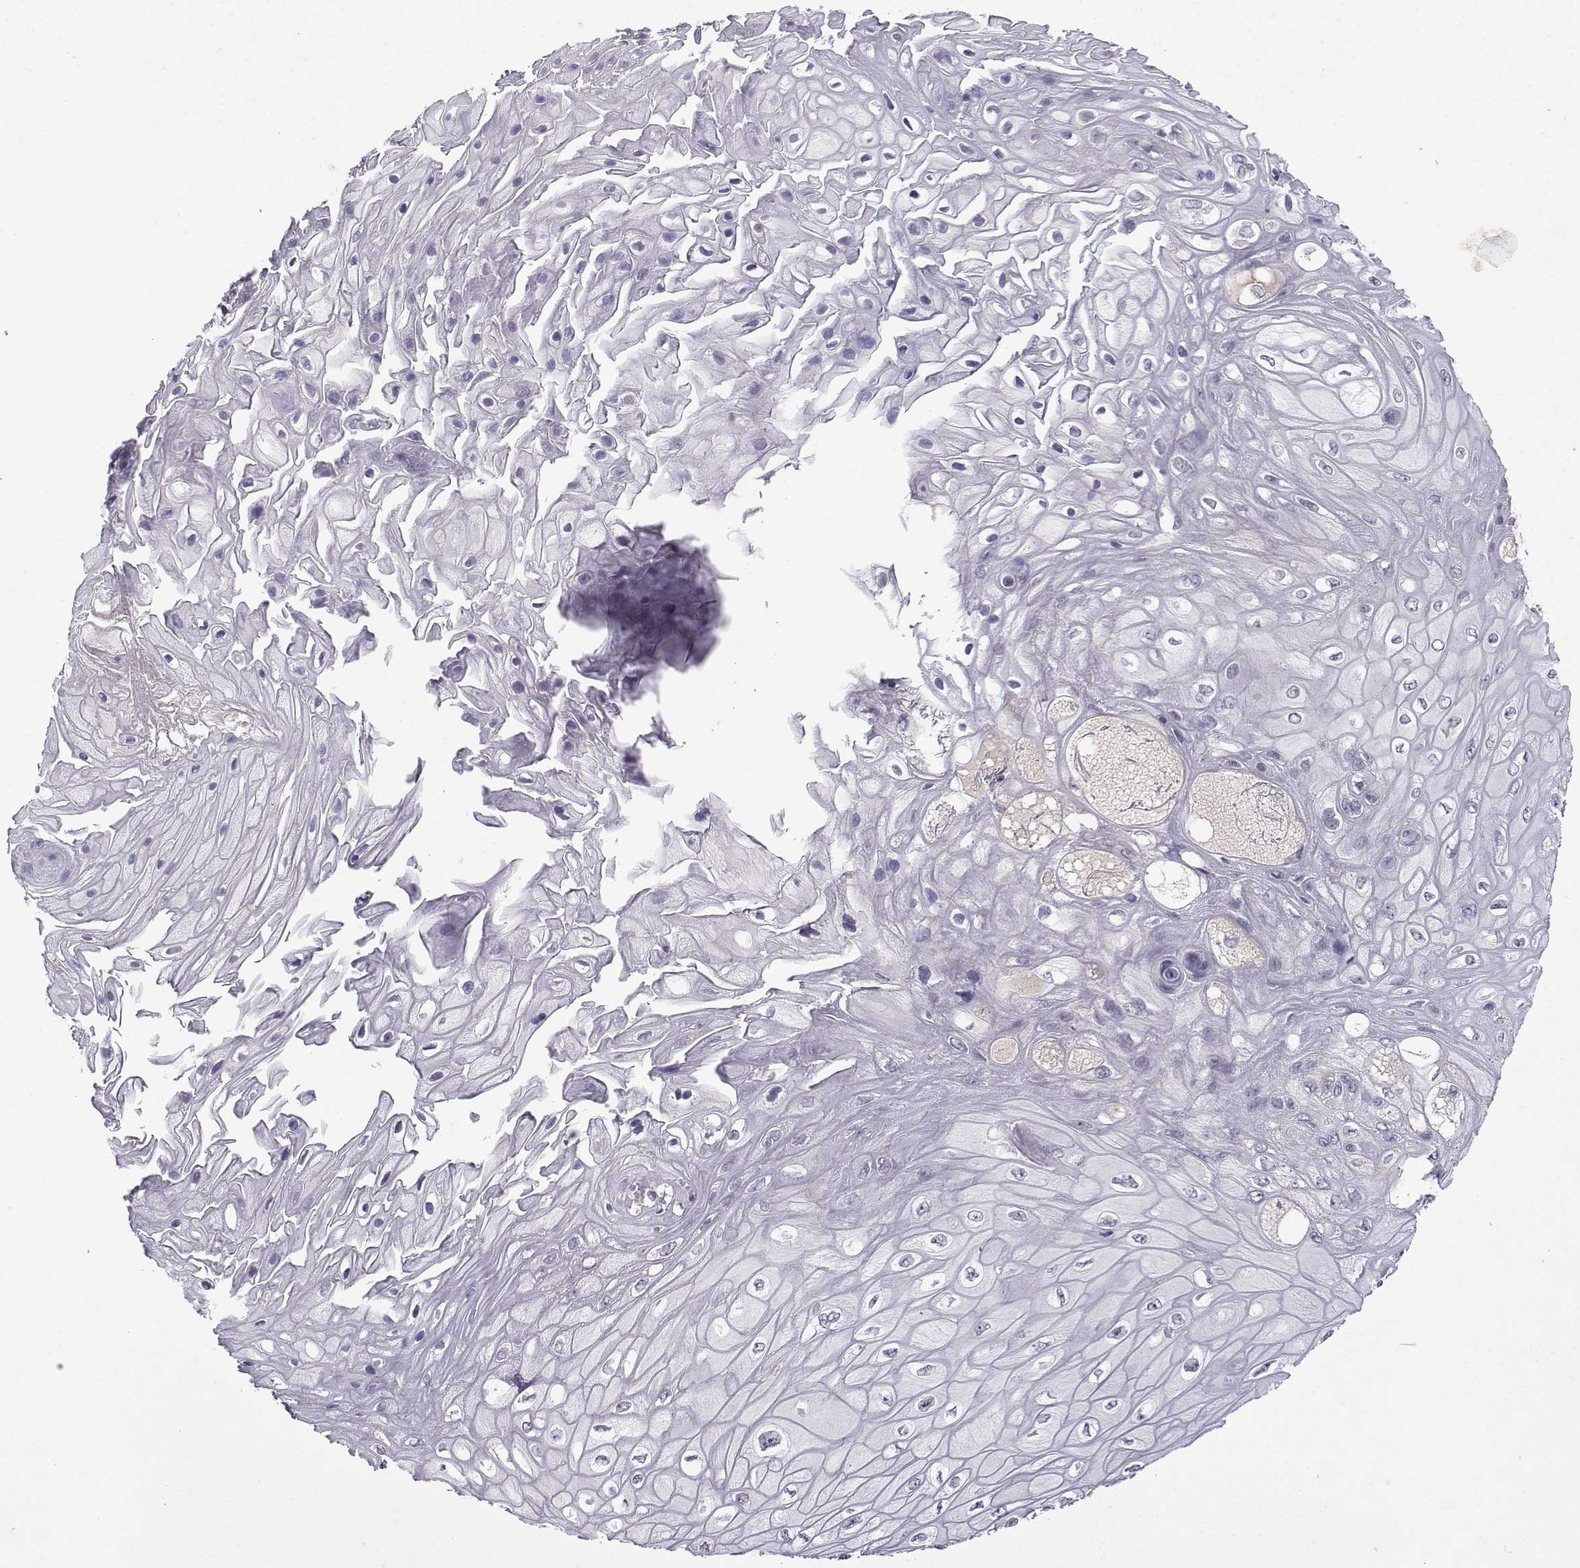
{"staining": {"intensity": "negative", "quantity": "none", "location": "none"}, "tissue": "skin cancer", "cell_type": "Tumor cells", "image_type": "cancer", "snomed": [{"axis": "morphology", "description": "Squamous cell carcinoma, NOS"}, {"axis": "topography", "description": "Skin"}], "caption": "IHC micrograph of human skin cancer stained for a protein (brown), which displays no expression in tumor cells.", "gene": "CCL28", "patient": {"sex": "male", "age": 62}}